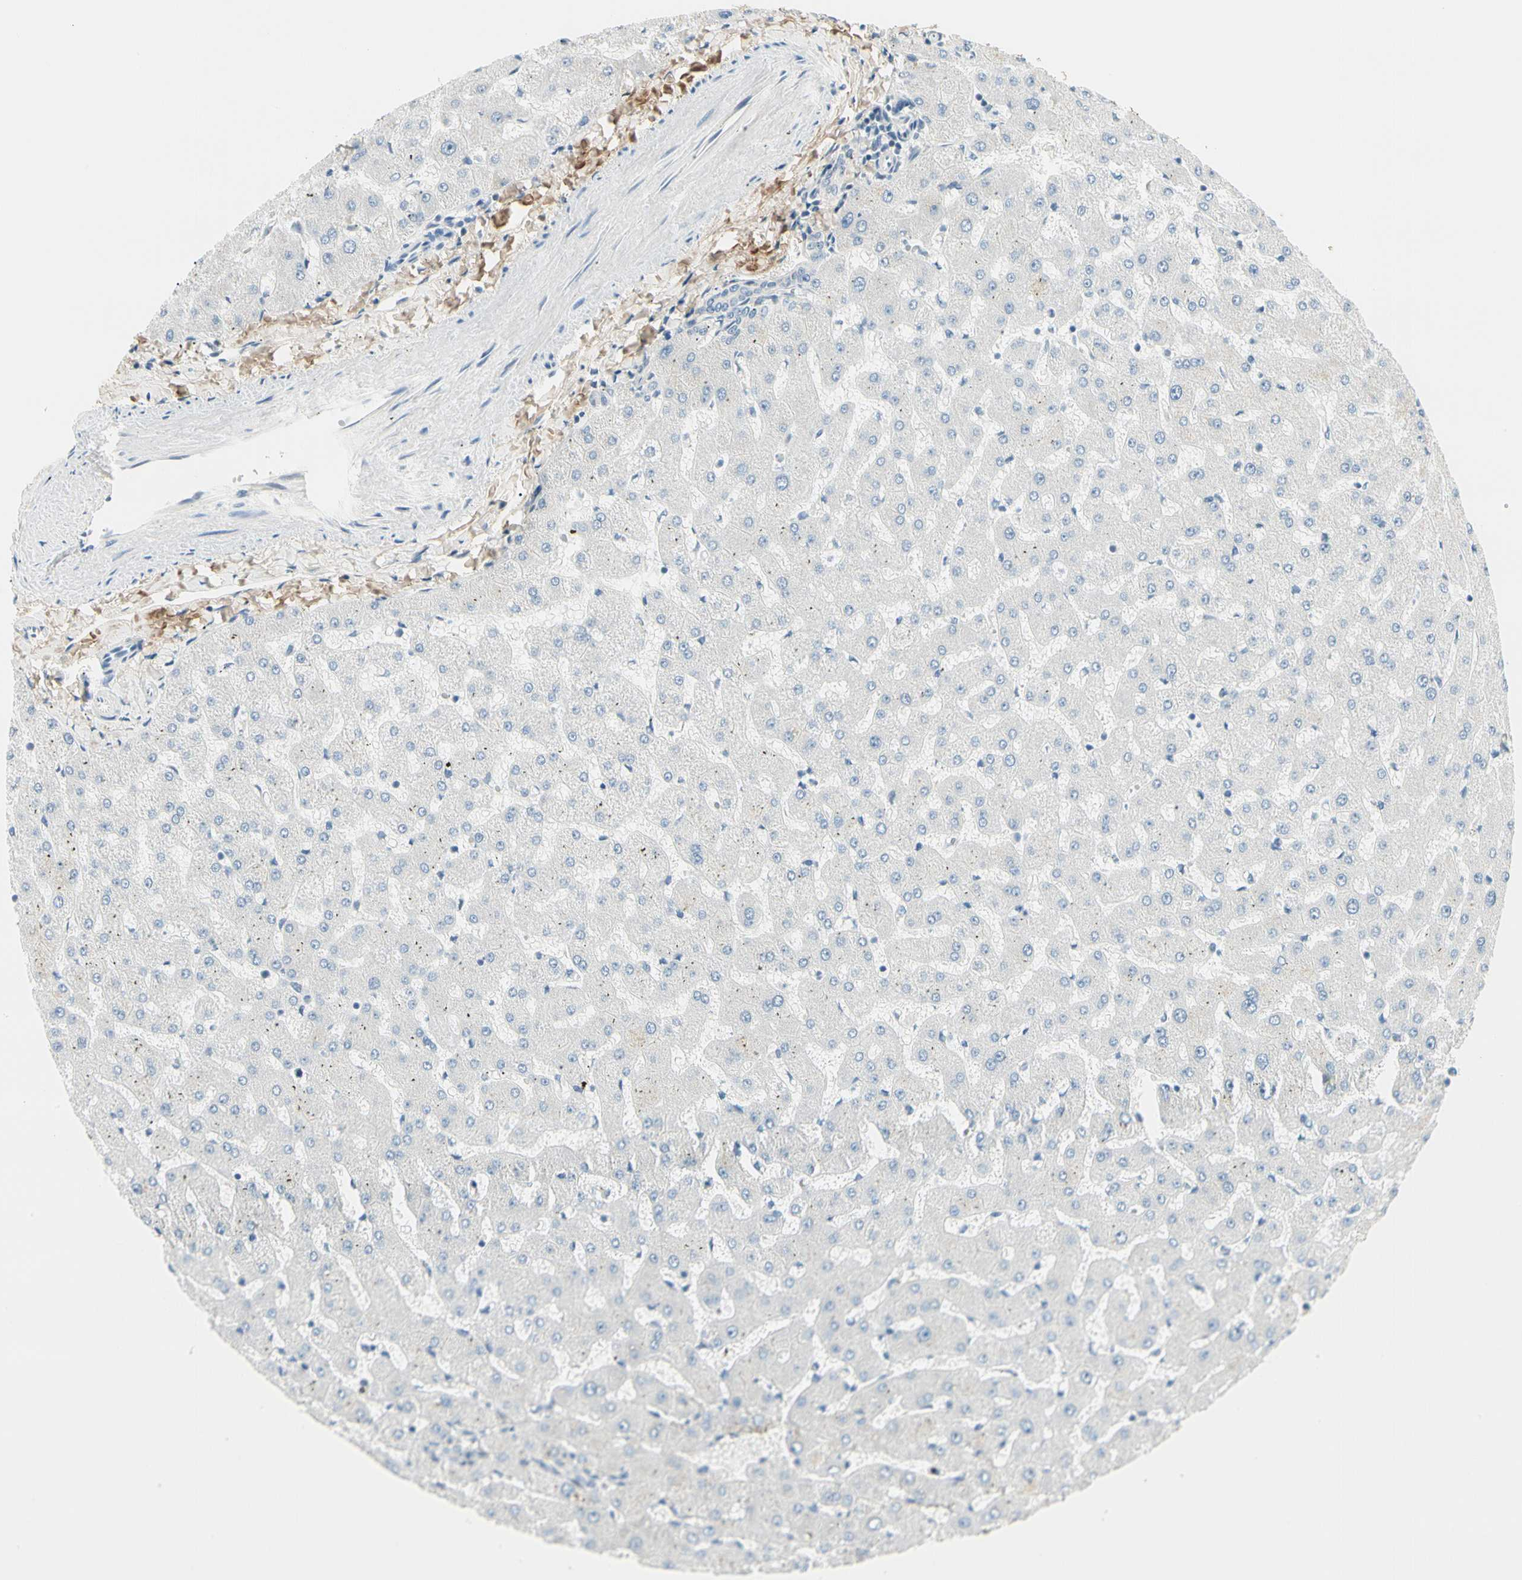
{"staining": {"intensity": "negative", "quantity": "none", "location": "none"}, "tissue": "liver", "cell_type": "Cholangiocytes", "image_type": "normal", "snomed": [{"axis": "morphology", "description": "Normal tissue, NOS"}, {"axis": "topography", "description": "Liver"}], "caption": "Immunohistochemistry (IHC) histopathology image of normal human liver stained for a protein (brown), which displays no expression in cholangiocytes.", "gene": "ASPN", "patient": {"sex": "female", "age": 63}}